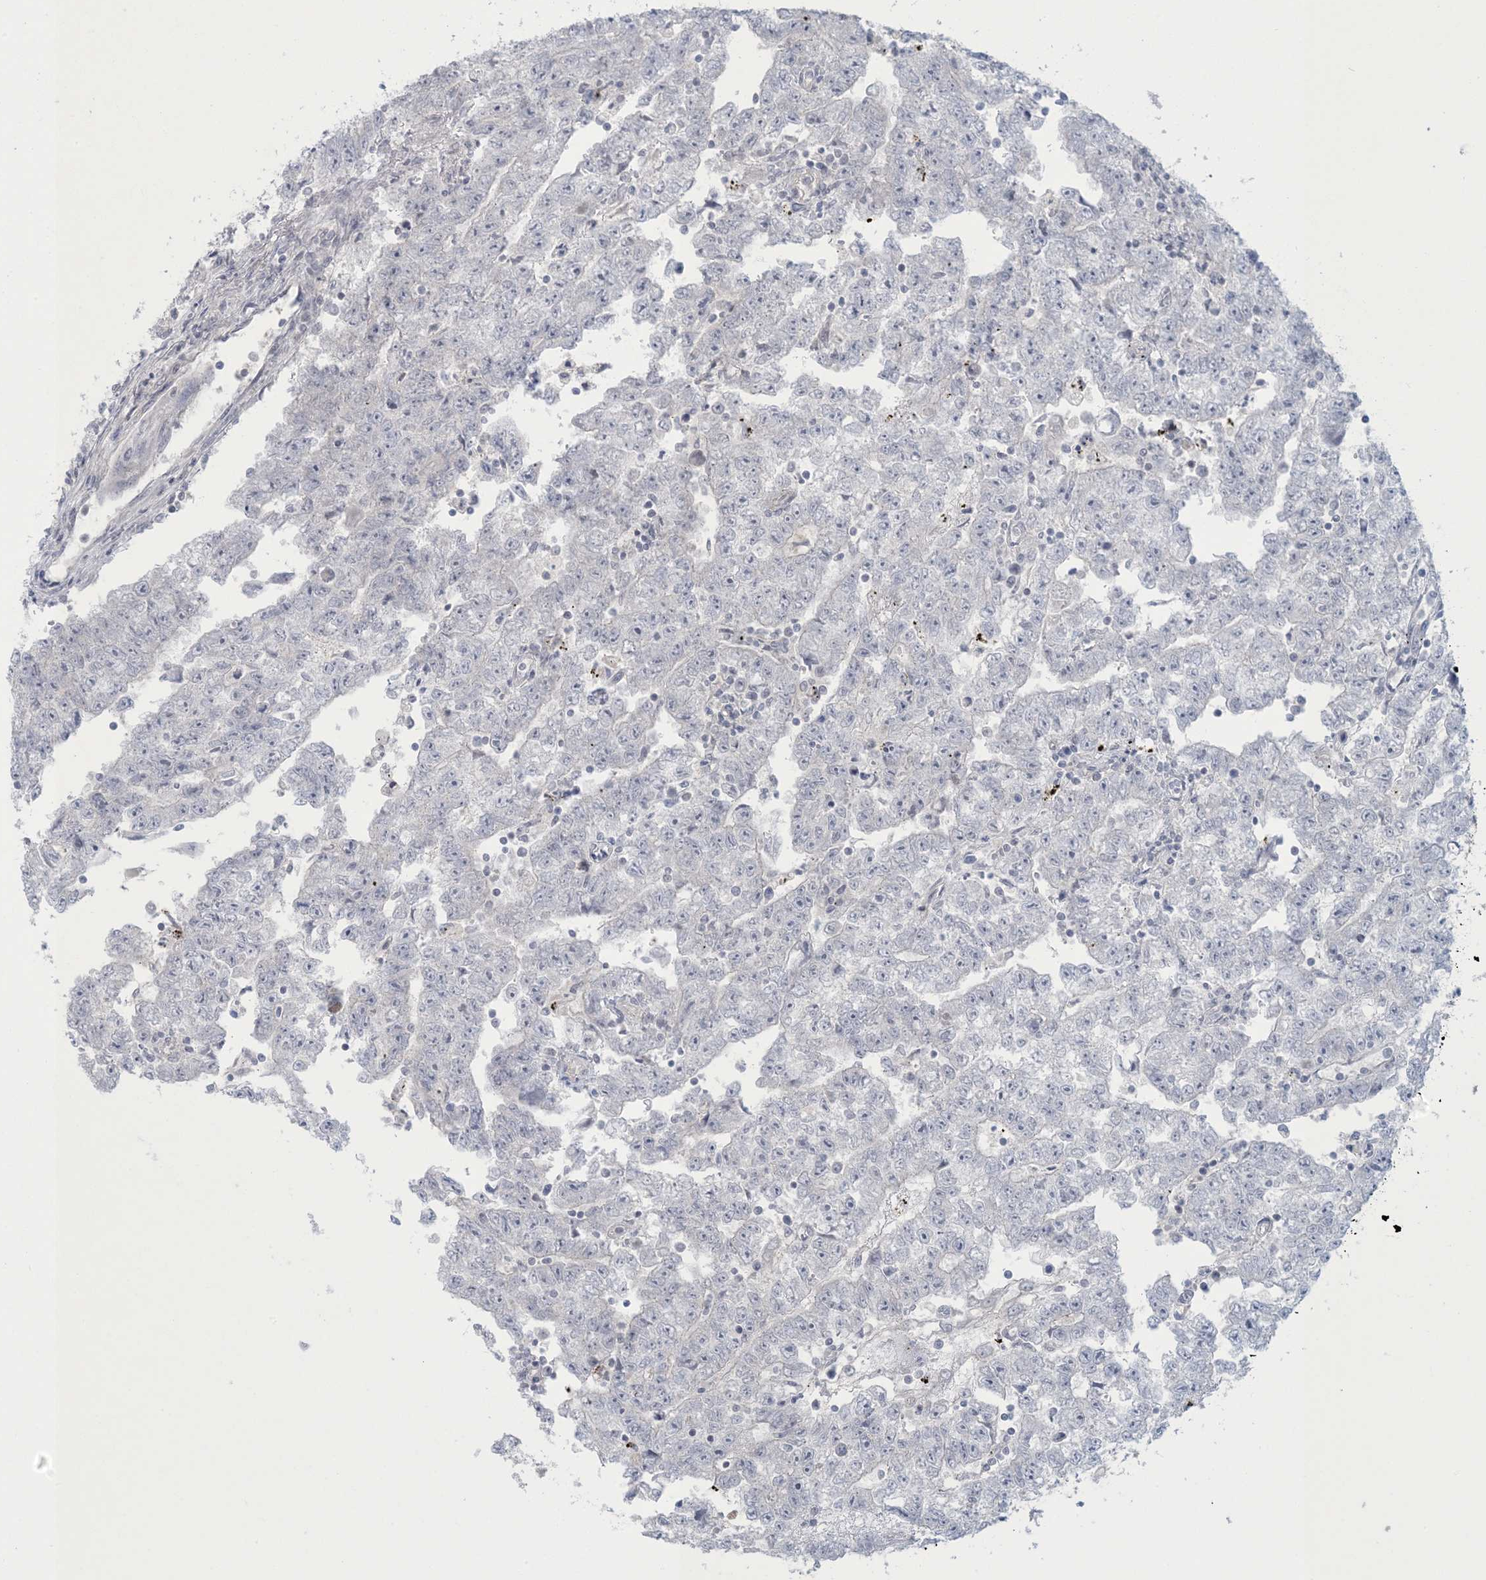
{"staining": {"intensity": "negative", "quantity": "none", "location": "none"}, "tissue": "testis cancer", "cell_type": "Tumor cells", "image_type": "cancer", "snomed": [{"axis": "morphology", "description": "Carcinoma, Embryonal, NOS"}, {"axis": "topography", "description": "Testis"}], "caption": "IHC photomicrograph of human testis embryonal carcinoma stained for a protein (brown), which reveals no positivity in tumor cells.", "gene": "NRBP2", "patient": {"sex": "male", "age": 25}}